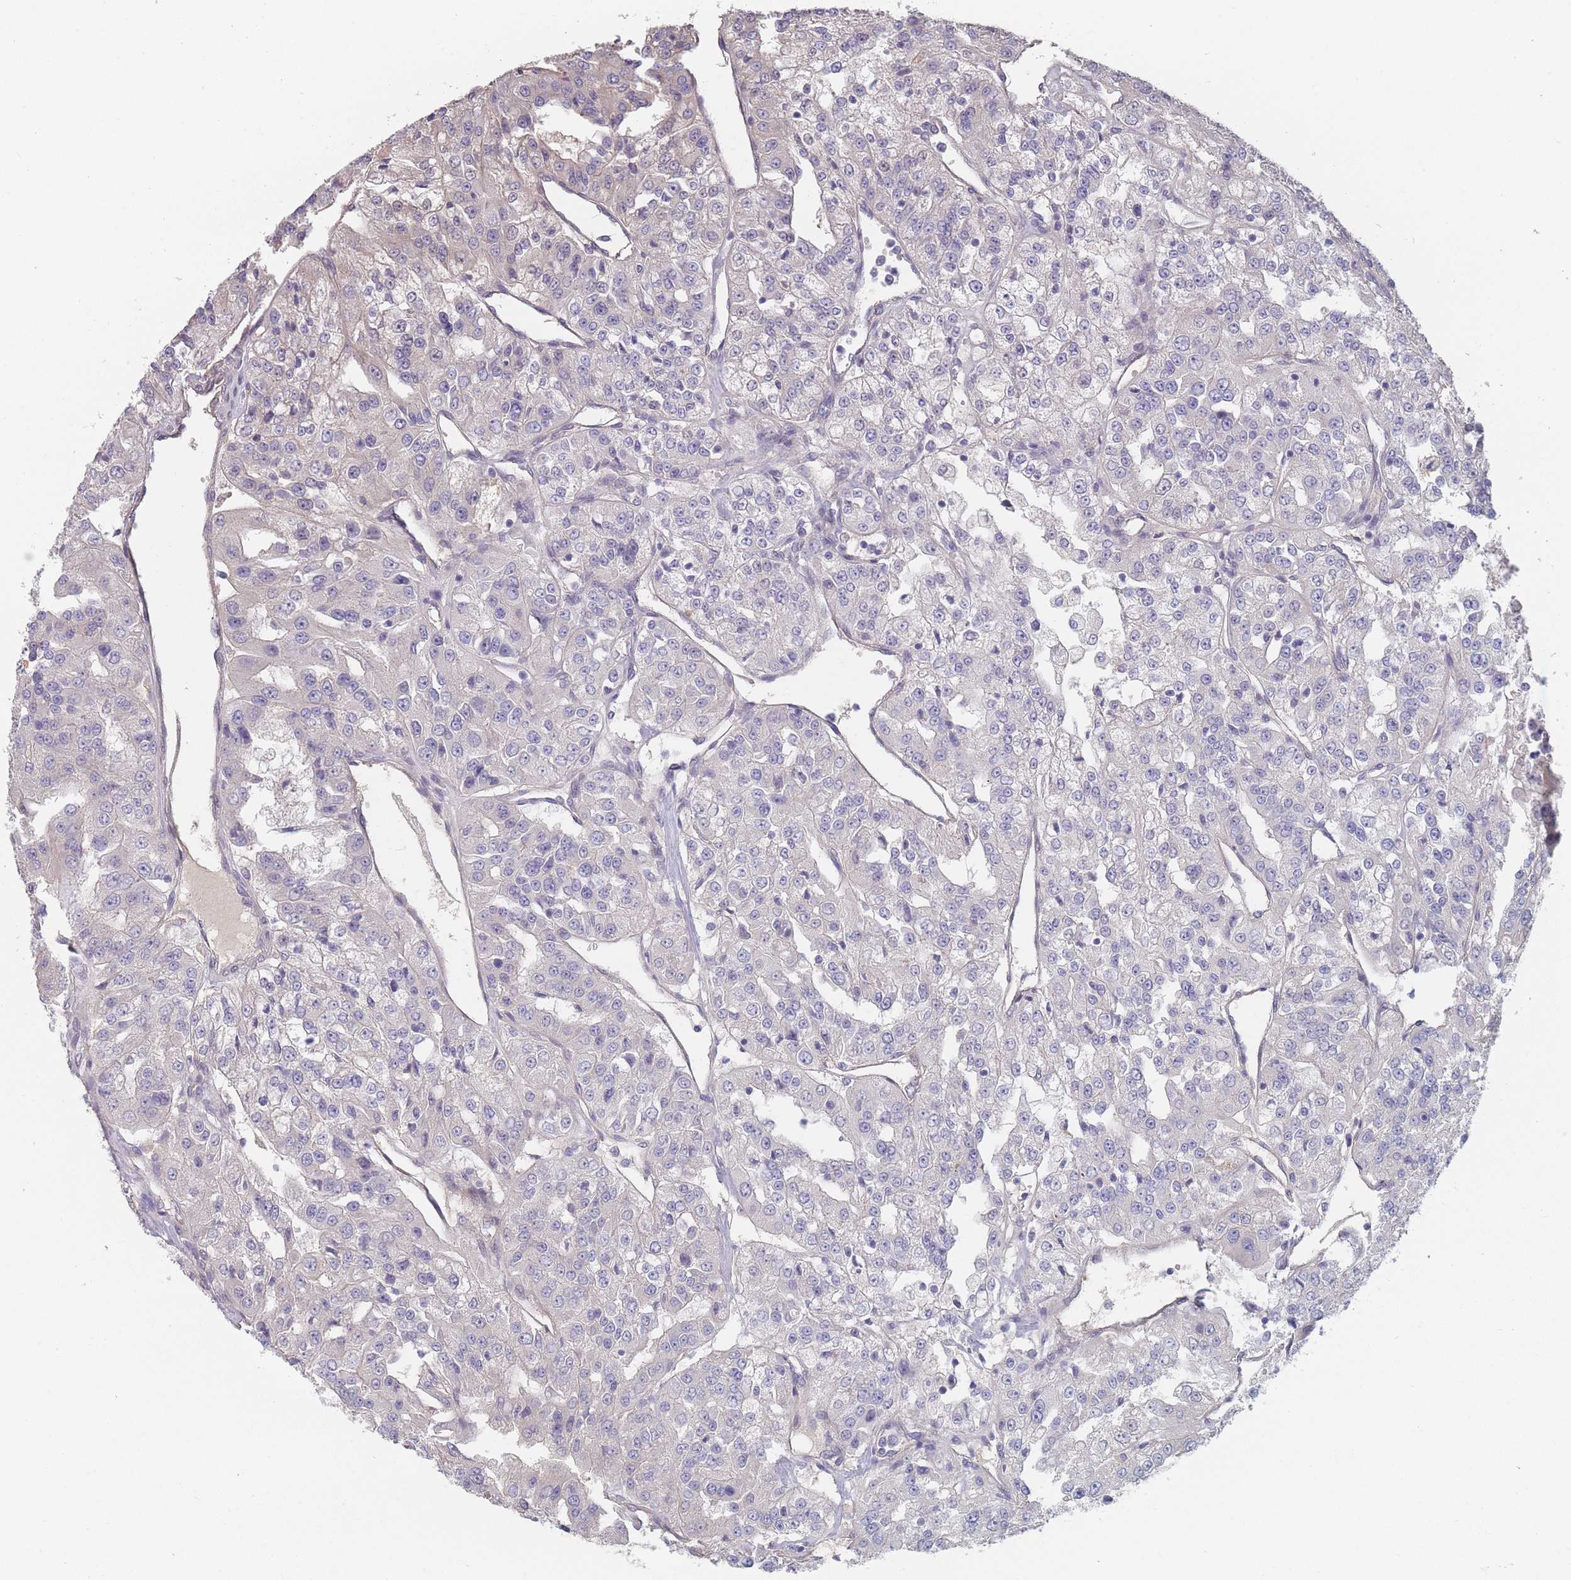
{"staining": {"intensity": "negative", "quantity": "none", "location": "none"}, "tissue": "renal cancer", "cell_type": "Tumor cells", "image_type": "cancer", "snomed": [{"axis": "morphology", "description": "Adenocarcinoma, NOS"}, {"axis": "topography", "description": "Kidney"}], "caption": "Immunohistochemical staining of human renal adenocarcinoma exhibits no significant expression in tumor cells. (Immunohistochemistry, brightfield microscopy, high magnification).", "gene": "ANKRD10", "patient": {"sex": "female", "age": 63}}